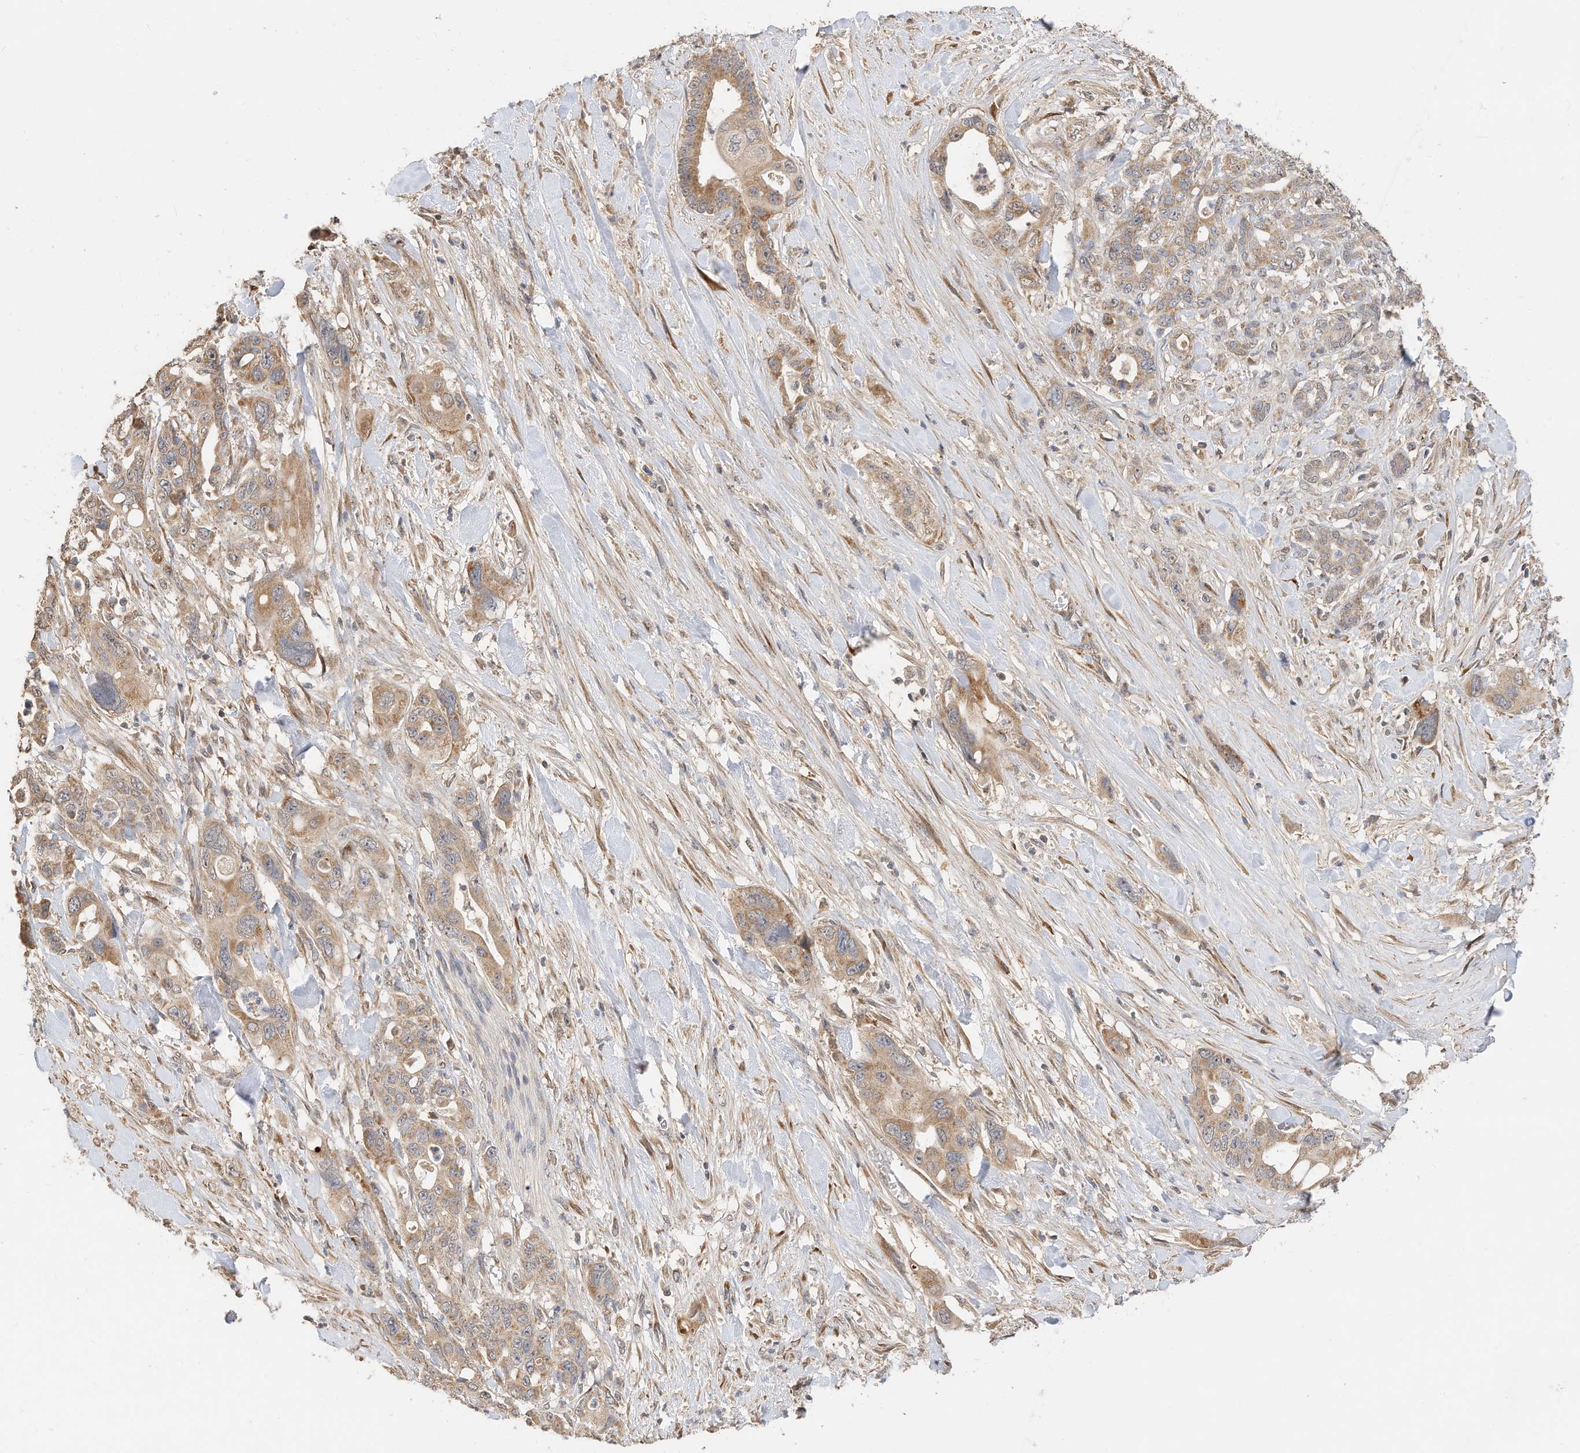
{"staining": {"intensity": "moderate", "quantity": ">75%", "location": "cytoplasmic/membranous"}, "tissue": "pancreatic cancer", "cell_type": "Tumor cells", "image_type": "cancer", "snomed": [{"axis": "morphology", "description": "Adenocarcinoma, NOS"}, {"axis": "topography", "description": "Pancreas"}], "caption": "Protein analysis of pancreatic cancer (adenocarcinoma) tissue demonstrates moderate cytoplasmic/membranous staining in approximately >75% of tumor cells. (Stains: DAB (3,3'-diaminobenzidine) in brown, nuclei in blue, Microscopy: brightfield microscopy at high magnification).", "gene": "CAGE1", "patient": {"sex": "male", "age": 46}}